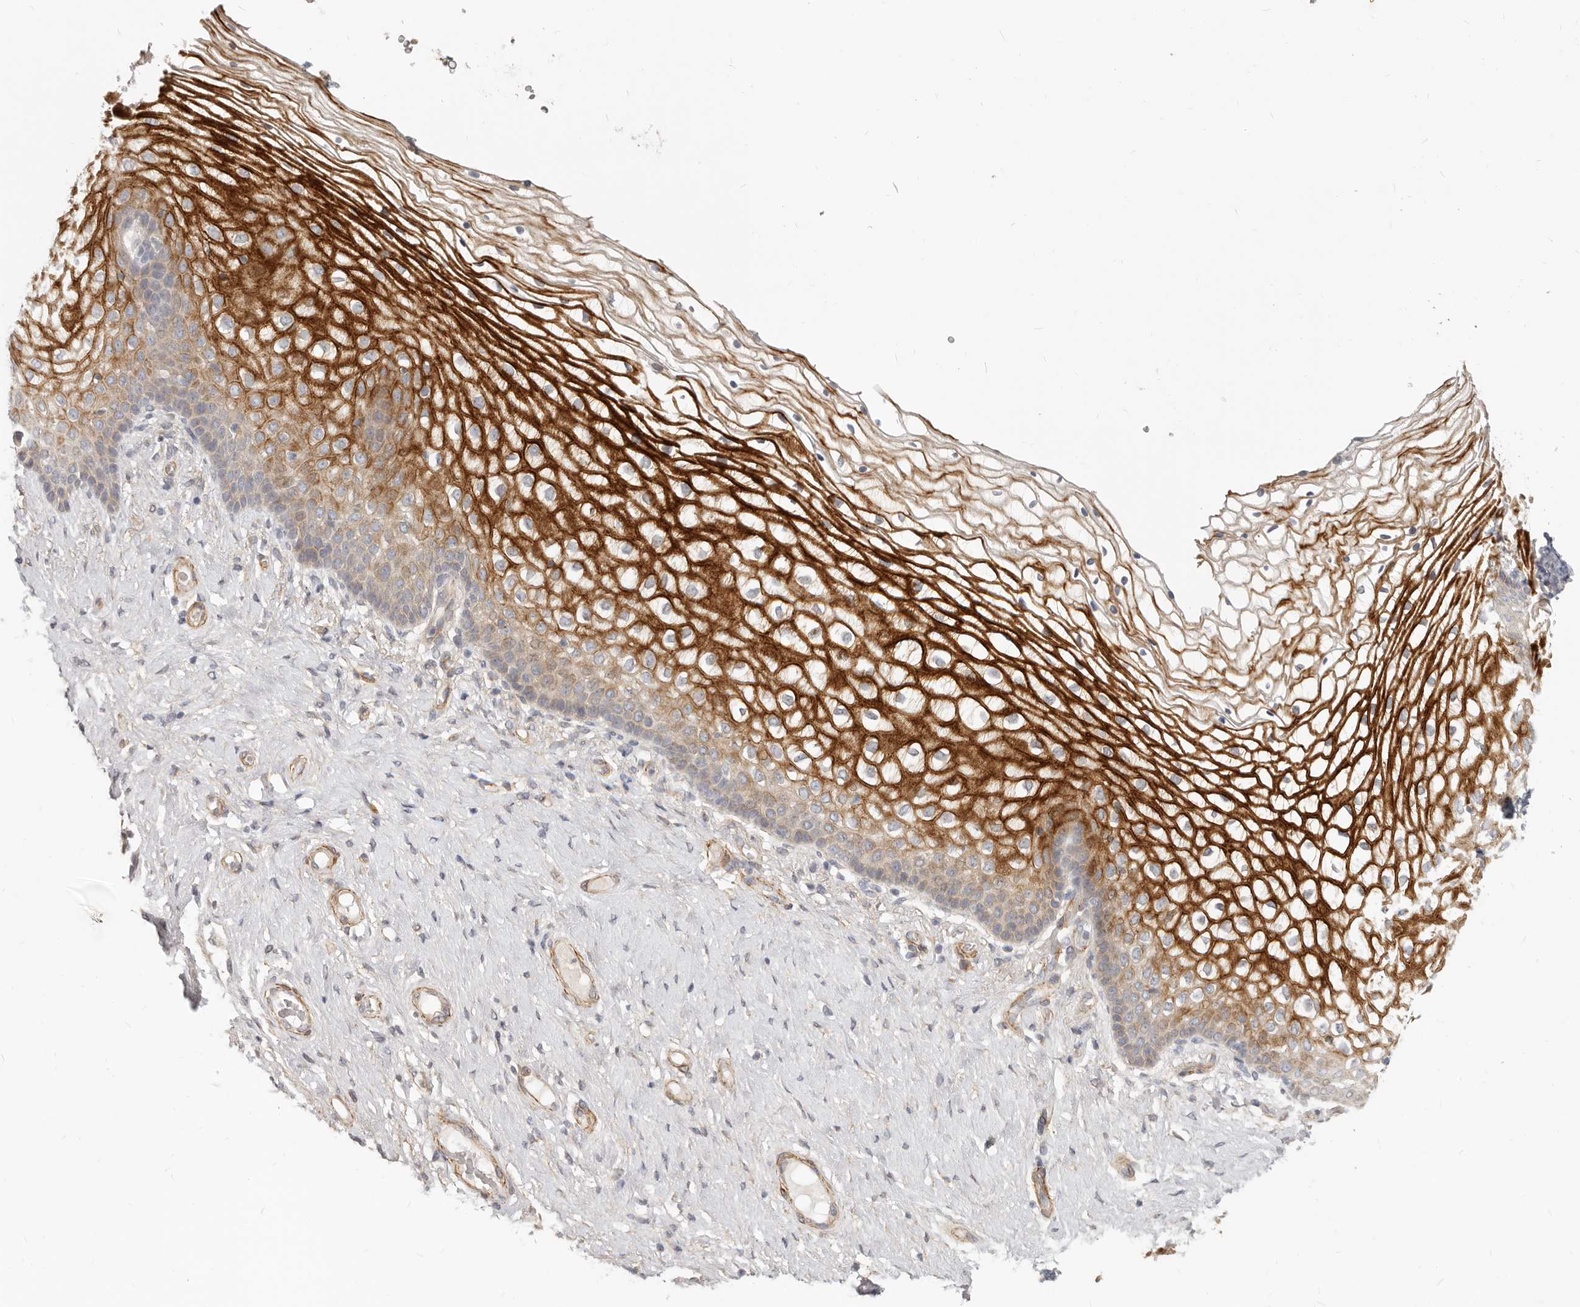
{"staining": {"intensity": "strong", "quantity": "25%-75%", "location": "cytoplasmic/membranous"}, "tissue": "vagina", "cell_type": "Squamous epithelial cells", "image_type": "normal", "snomed": [{"axis": "morphology", "description": "Normal tissue, NOS"}, {"axis": "topography", "description": "Vagina"}], "caption": "Unremarkable vagina exhibits strong cytoplasmic/membranous expression in about 25%-75% of squamous epithelial cells, visualized by immunohistochemistry.", "gene": "RABAC1", "patient": {"sex": "female", "age": 60}}